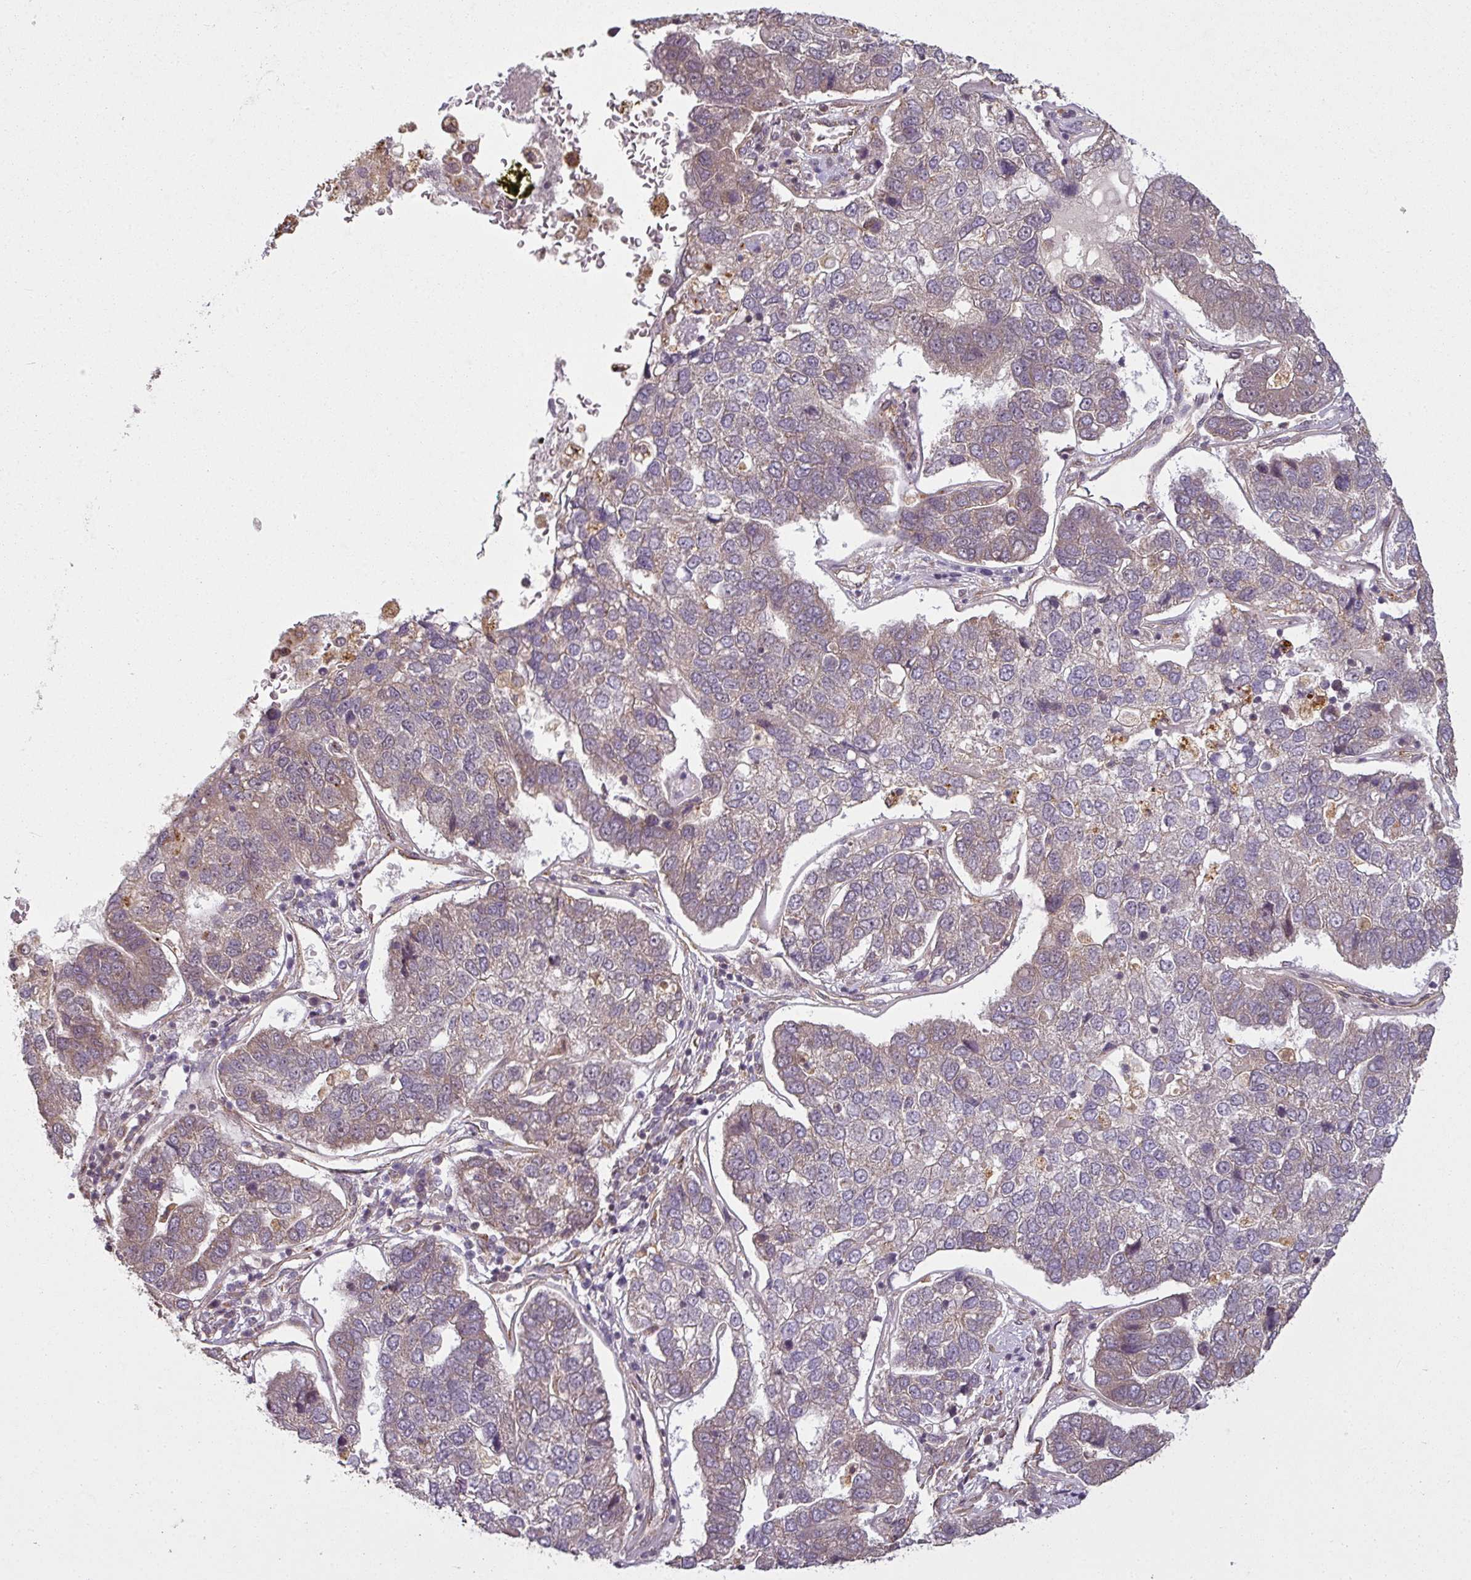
{"staining": {"intensity": "weak", "quantity": "<25%", "location": "cytoplasmic/membranous"}, "tissue": "pancreatic cancer", "cell_type": "Tumor cells", "image_type": "cancer", "snomed": [{"axis": "morphology", "description": "Adenocarcinoma, NOS"}, {"axis": "topography", "description": "Pancreas"}], "caption": "This is an IHC micrograph of pancreatic adenocarcinoma. There is no positivity in tumor cells.", "gene": "DIMT1", "patient": {"sex": "female", "age": 61}}